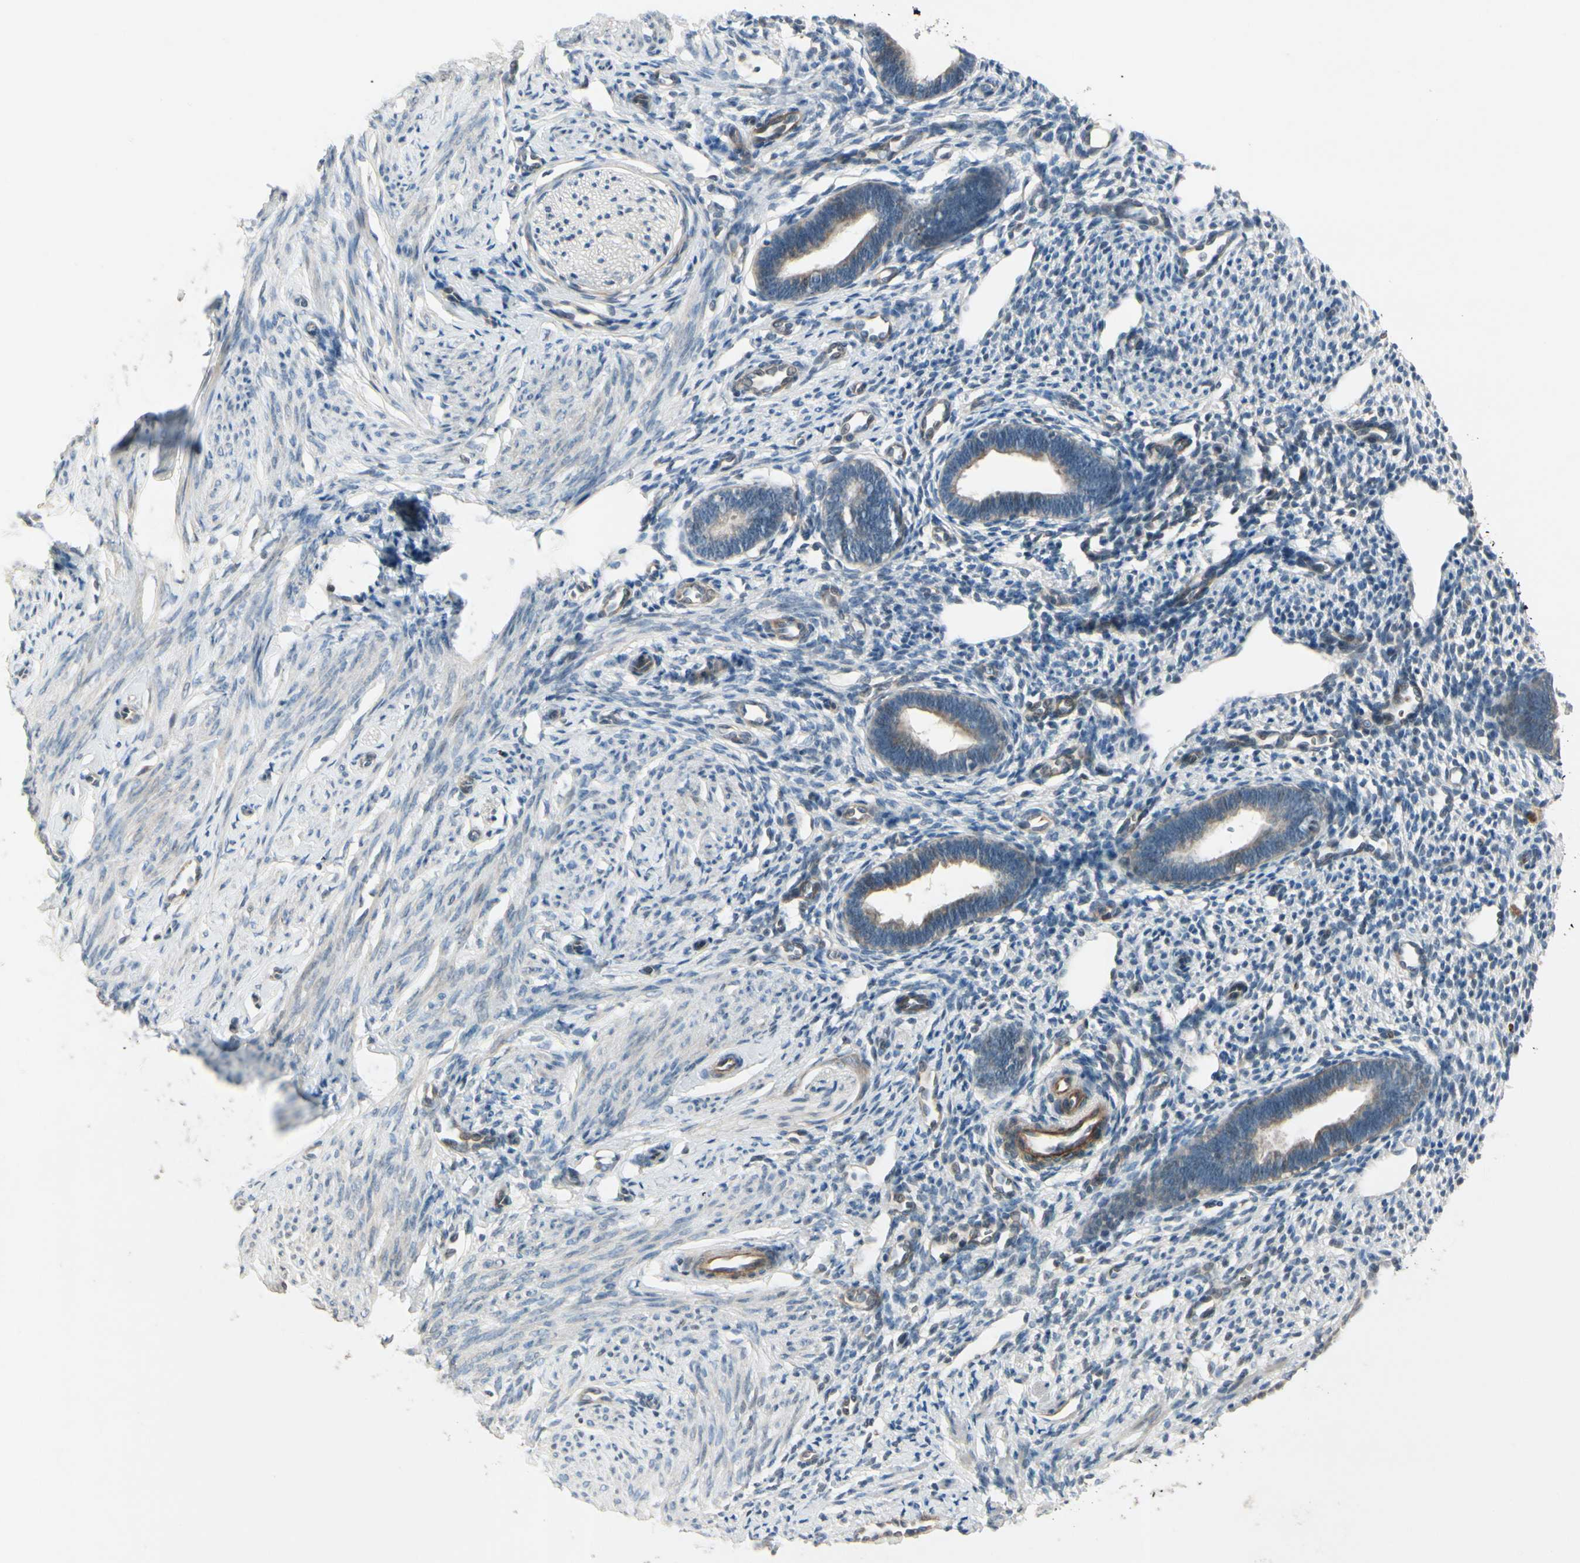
{"staining": {"intensity": "weak", "quantity": "<25%", "location": "cytoplasmic/membranous"}, "tissue": "endometrium", "cell_type": "Cells in endometrial stroma", "image_type": "normal", "snomed": [{"axis": "morphology", "description": "Normal tissue, NOS"}, {"axis": "topography", "description": "Endometrium"}], "caption": "High magnification brightfield microscopy of unremarkable endometrium stained with DAB (3,3'-diaminobenzidine) (brown) and counterstained with hematoxylin (blue): cells in endometrial stroma show no significant expression. The staining is performed using DAB (3,3'-diaminobenzidine) brown chromogen with nuclei counter-stained in using hematoxylin.", "gene": "PPP3CB", "patient": {"sex": "female", "age": 27}}